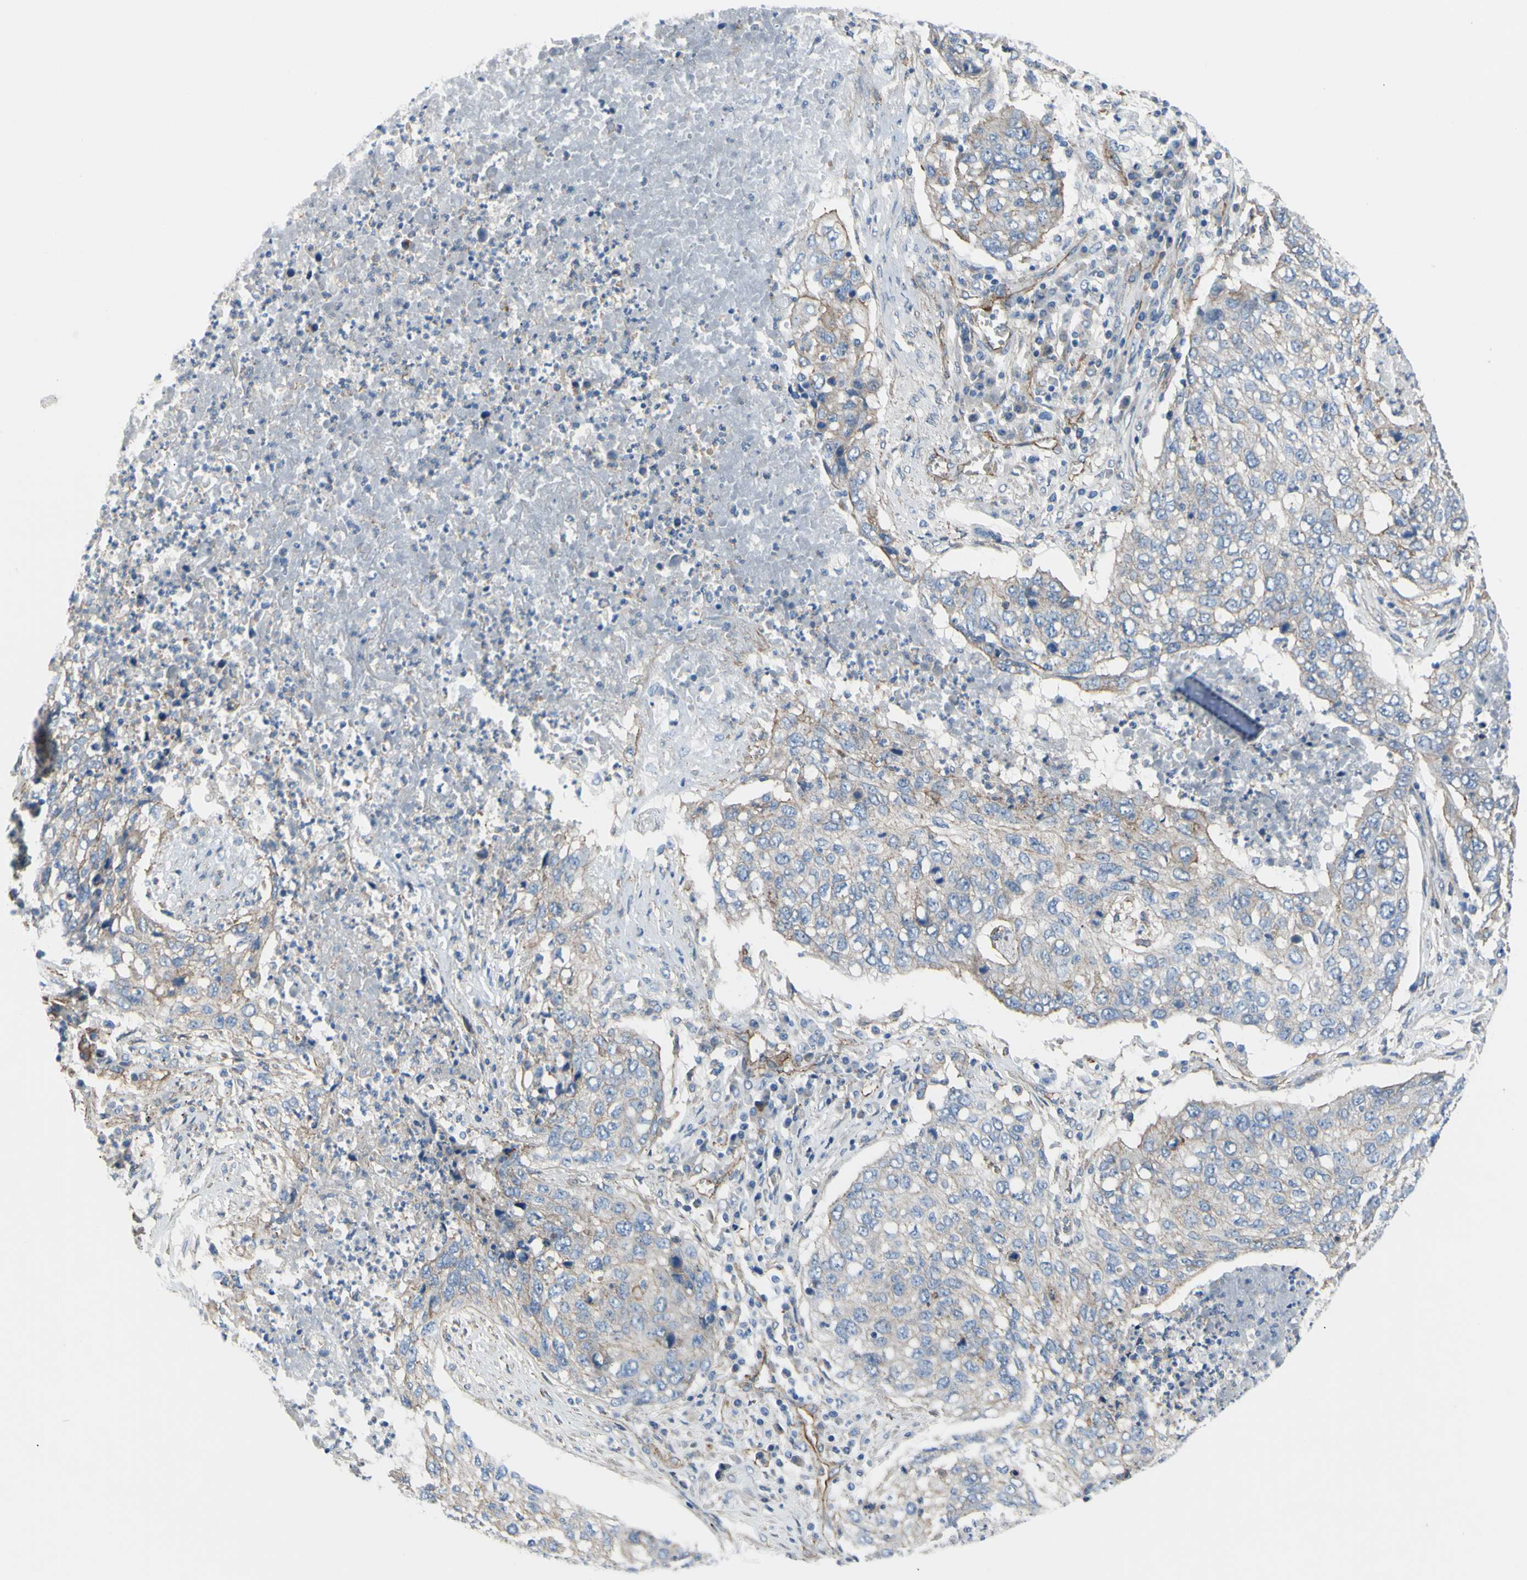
{"staining": {"intensity": "moderate", "quantity": ">75%", "location": "cytoplasmic/membranous"}, "tissue": "lung cancer", "cell_type": "Tumor cells", "image_type": "cancer", "snomed": [{"axis": "morphology", "description": "Squamous cell carcinoma, NOS"}, {"axis": "topography", "description": "Lung"}], "caption": "Lung cancer stained with a brown dye displays moderate cytoplasmic/membranous positive positivity in approximately >75% of tumor cells.", "gene": "TPBG", "patient": {"sex": "female", "age": 63}}